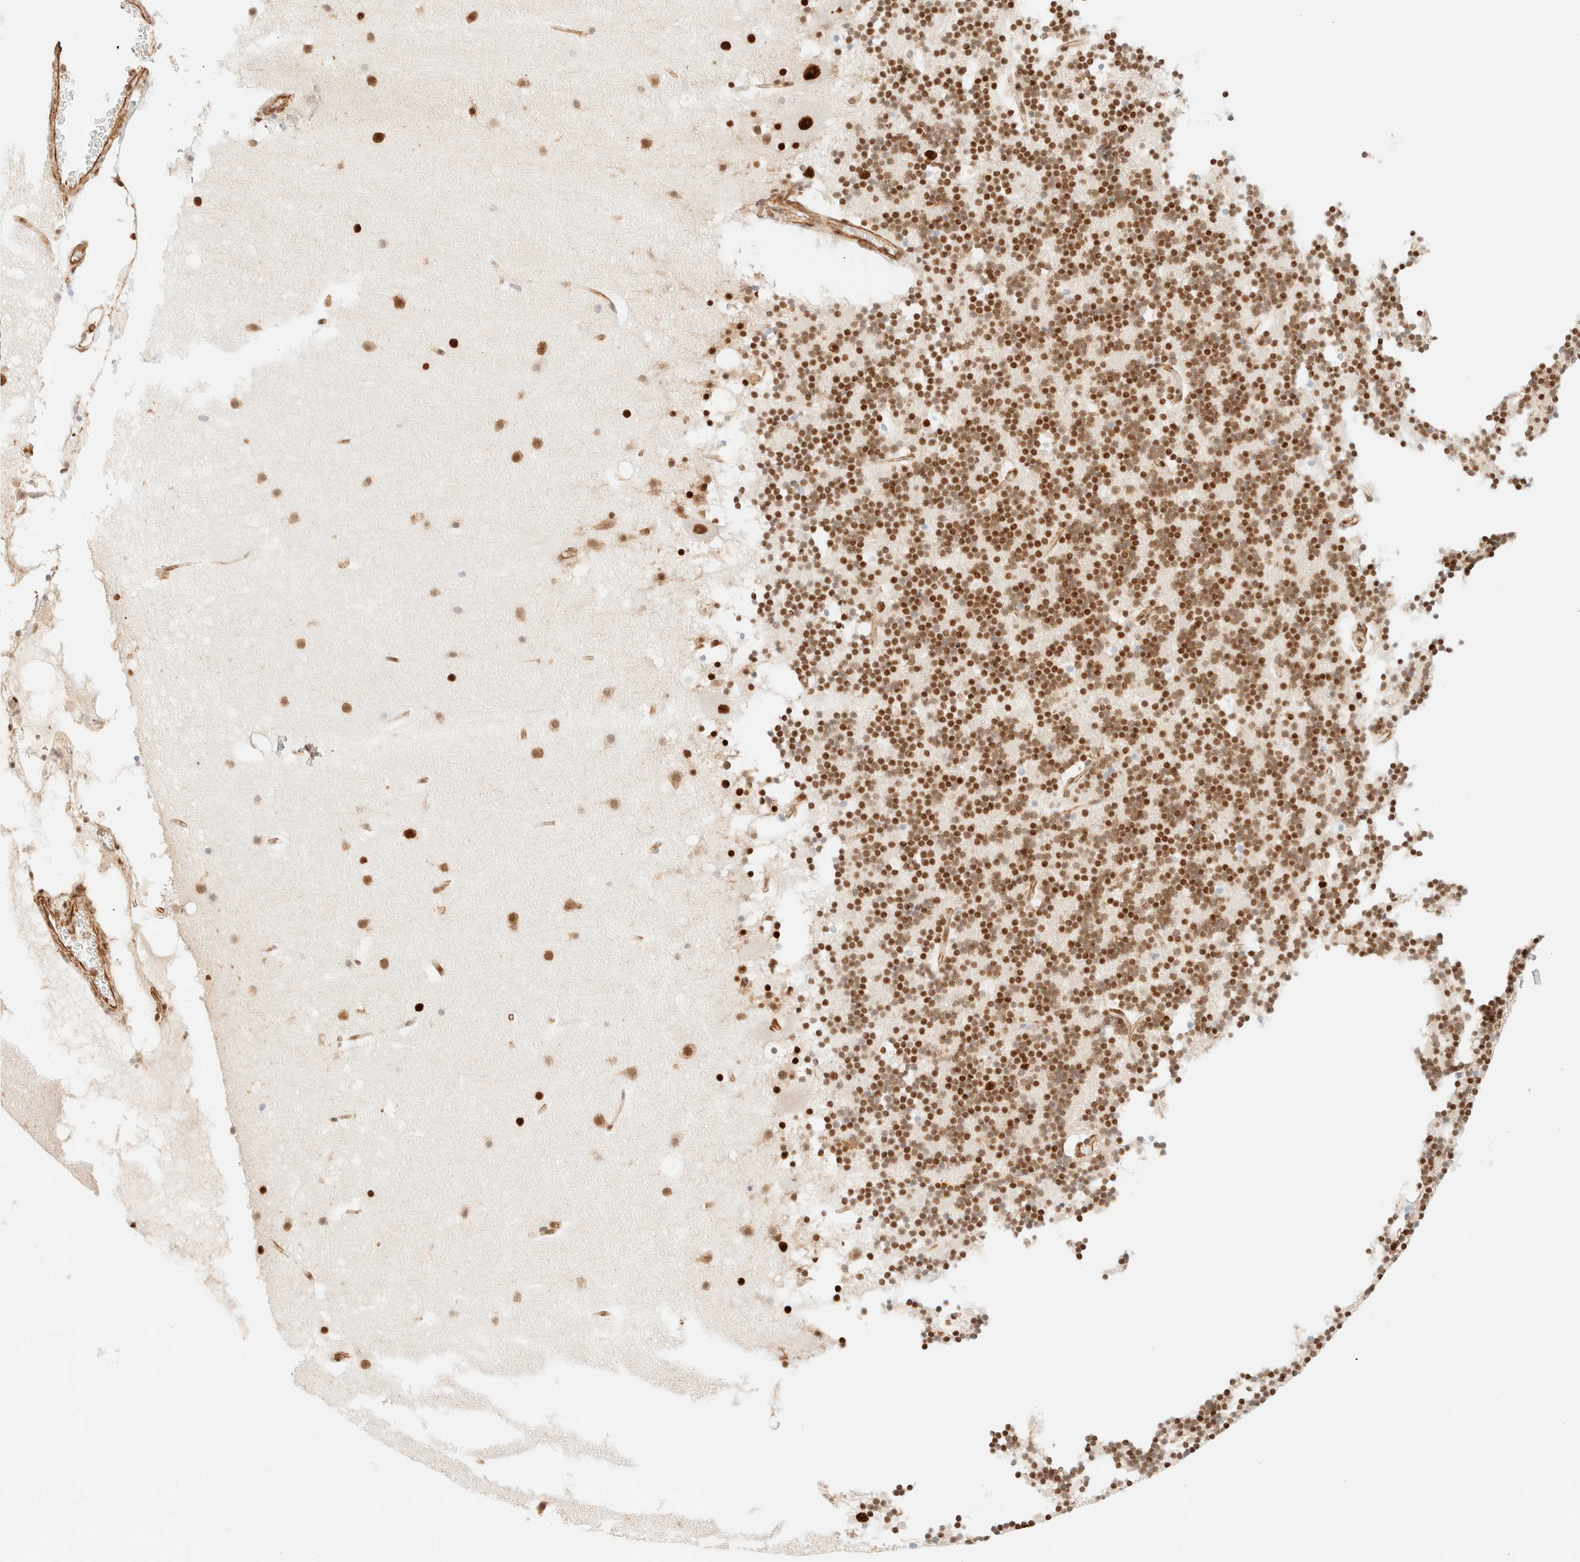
{"staining": {"intensity": "strong", "quantity": ">75%", "location": "nuclear"}, "tissue": "cerebellum", "cell_type": "Cells in granular layer", "image_type": "normal", "snomed": [{"axis": "morphology", "description": "Normal tissue, NOS"}, {"axis": "topography", "description": "Cerebellum"}], "caption": "Immunohistochemistry (IHC) photomicrograph of benign cerebellum stained for a protein (brown), which shows high levels of strong nuclear staining in approximately >75% of cells in granular layer.", "gene": "ZSCAN18", "patient": {"sex": "male", "age": 57}}